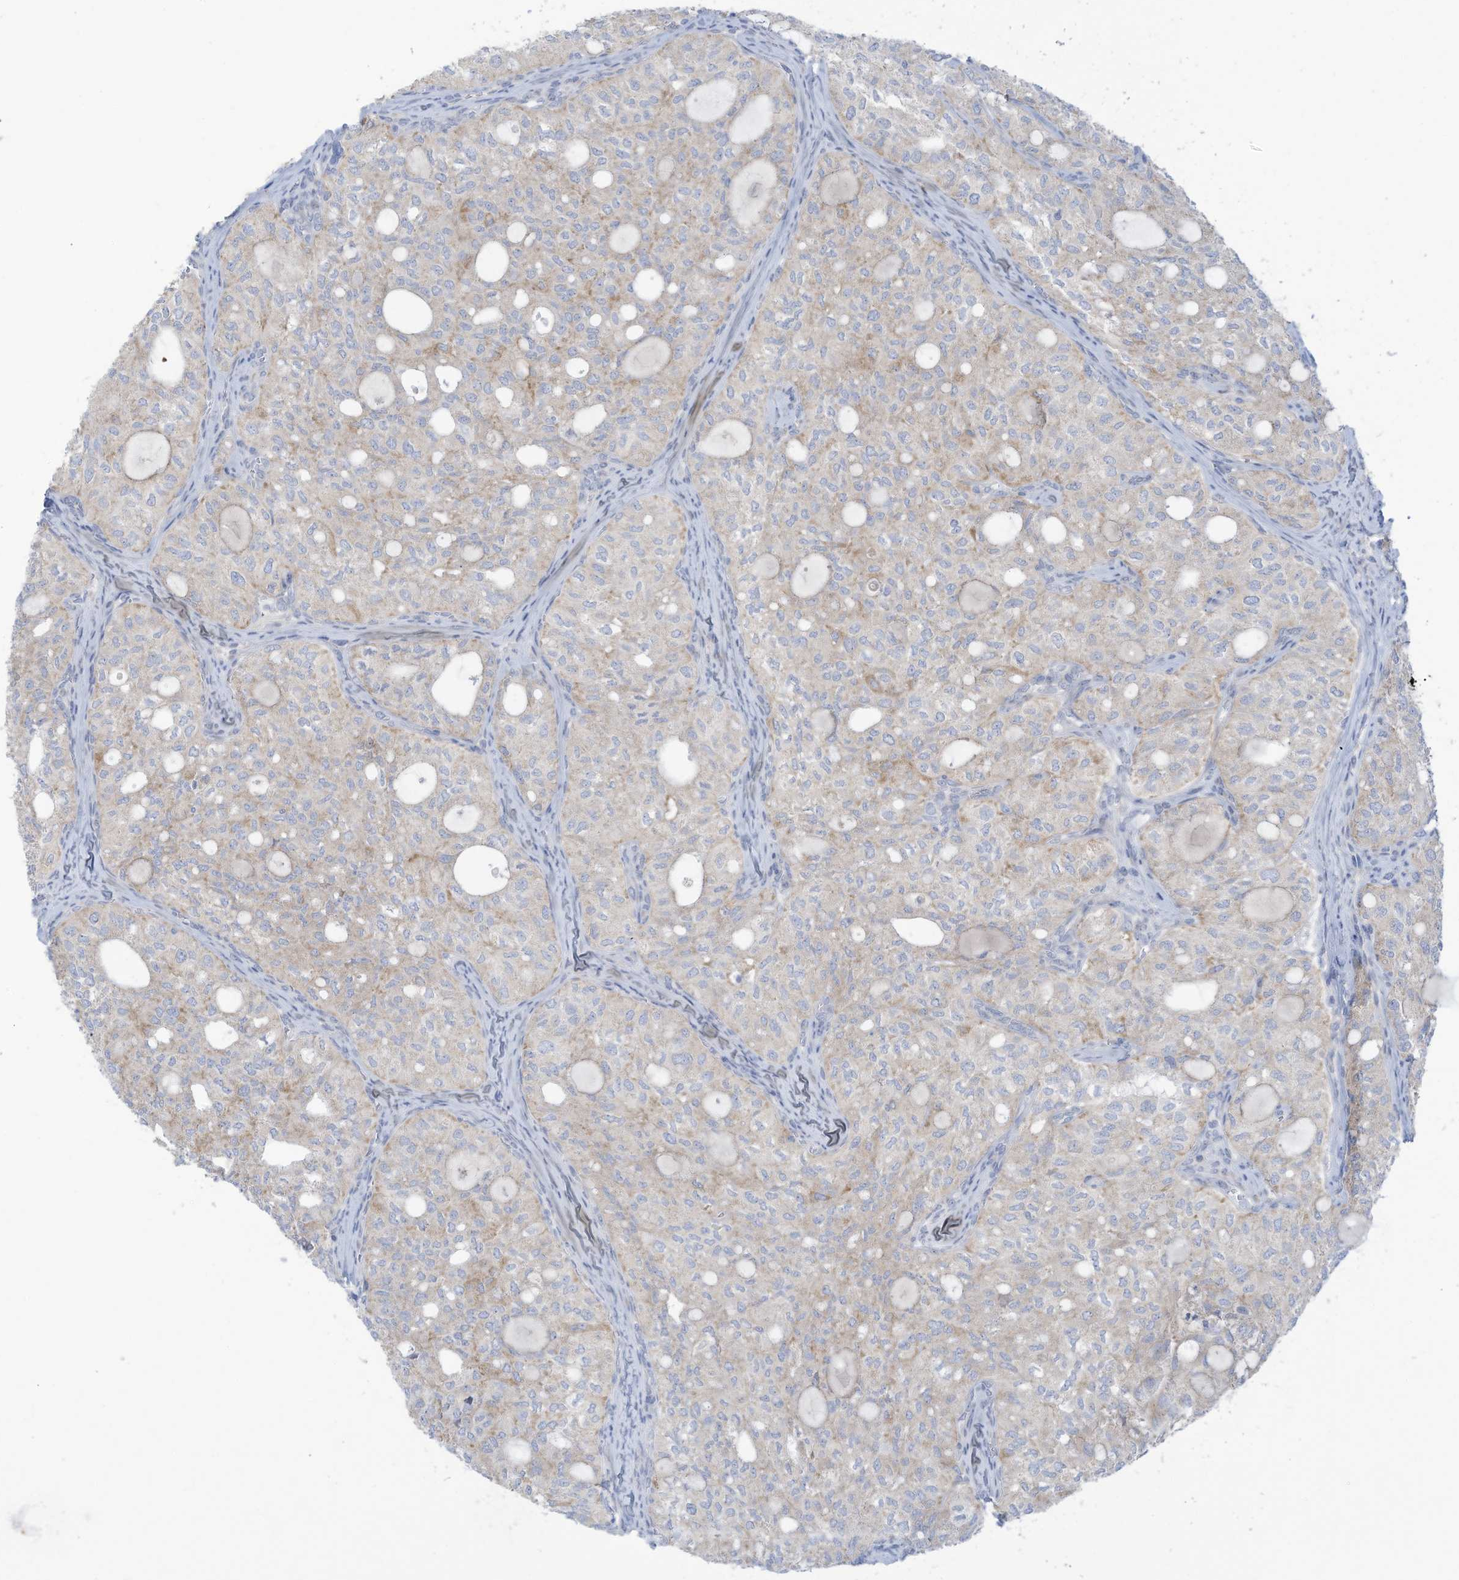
{"staining": {"intensity": "weak", "quantity": "25%-75%", "location": "cytoplasmic/membranous"}, "tissue": "thyroid cancer", "cell_type": "Tumor cells", "image_type": "cancer", "snomed": [{"axis": "morphology", "description": "Follicular adenoma carcinoma, NOS"}, {"axis": "topography", "description": "Thyroid gland"}], "caption": "Brown immunohistochemical staining in thyroid follicular adenoma carcinoma reveals weak cytoplasmic/membranous staining in about 25%-75% of tumor cells.", "gene": "TRMT2B", "patient": {"sex": "male", "age": 75}}